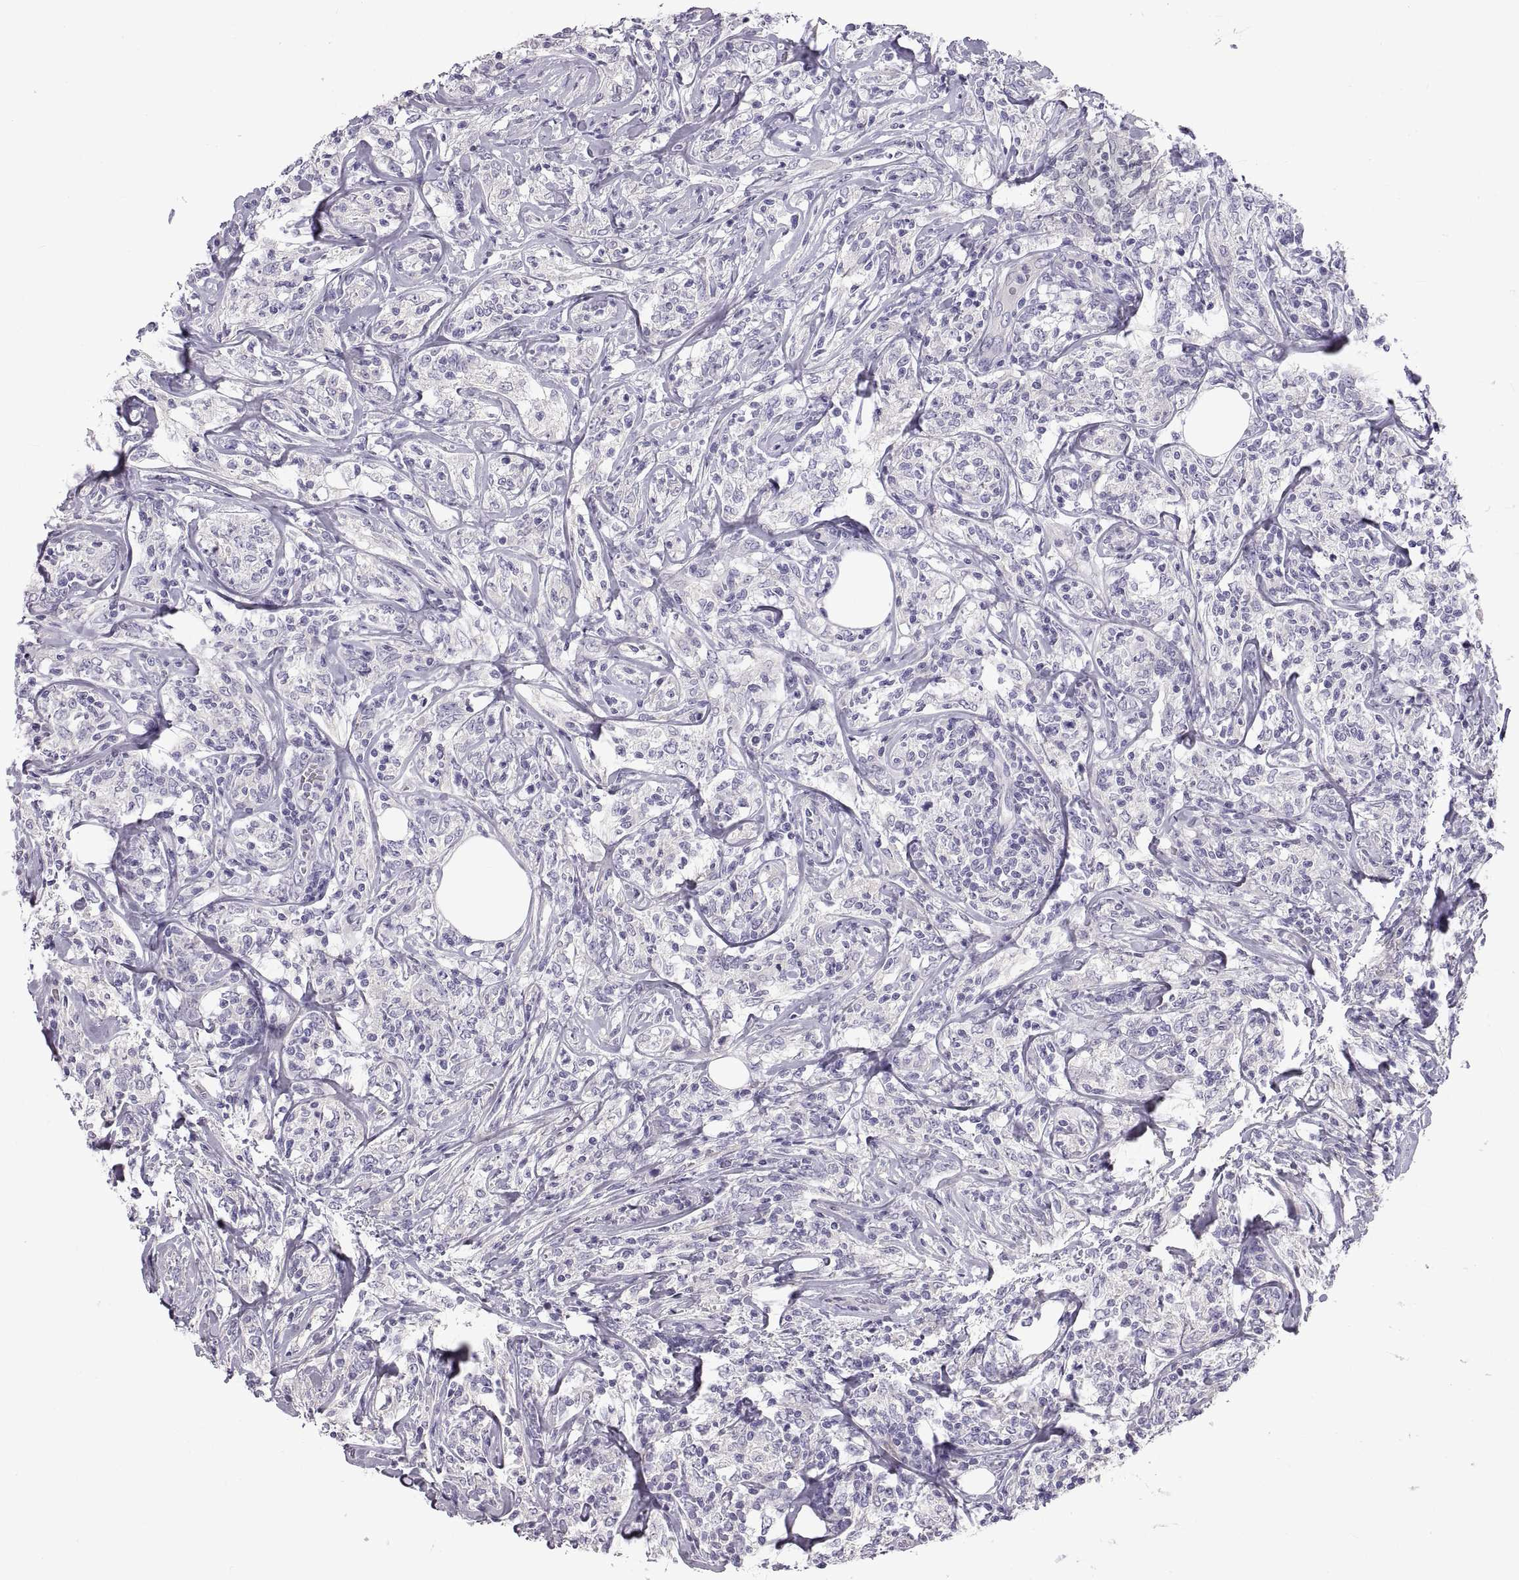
{"staining": {"intensity": "negative", "quantity": "none", "location": "none"}, "tissue": "lymphoma", "cell_type": "Tumor cells", "image_type": "cancer", "snomed": [{"axis": "morphology", "description": "Malignant lymphoma, non-Hodgkin's type, High grade"}, {"axis": "topography", "description": "Lymph node"}], "caption": "Tumor cells are negative for brown protein staining in malignant lymphoma, non-Hodgkin's type (high-grade). (DAB immunohistochemistry (IHC), high magnification).", "gene": "CRYBB3", "patient": {"sex": "female", "age": 84}}